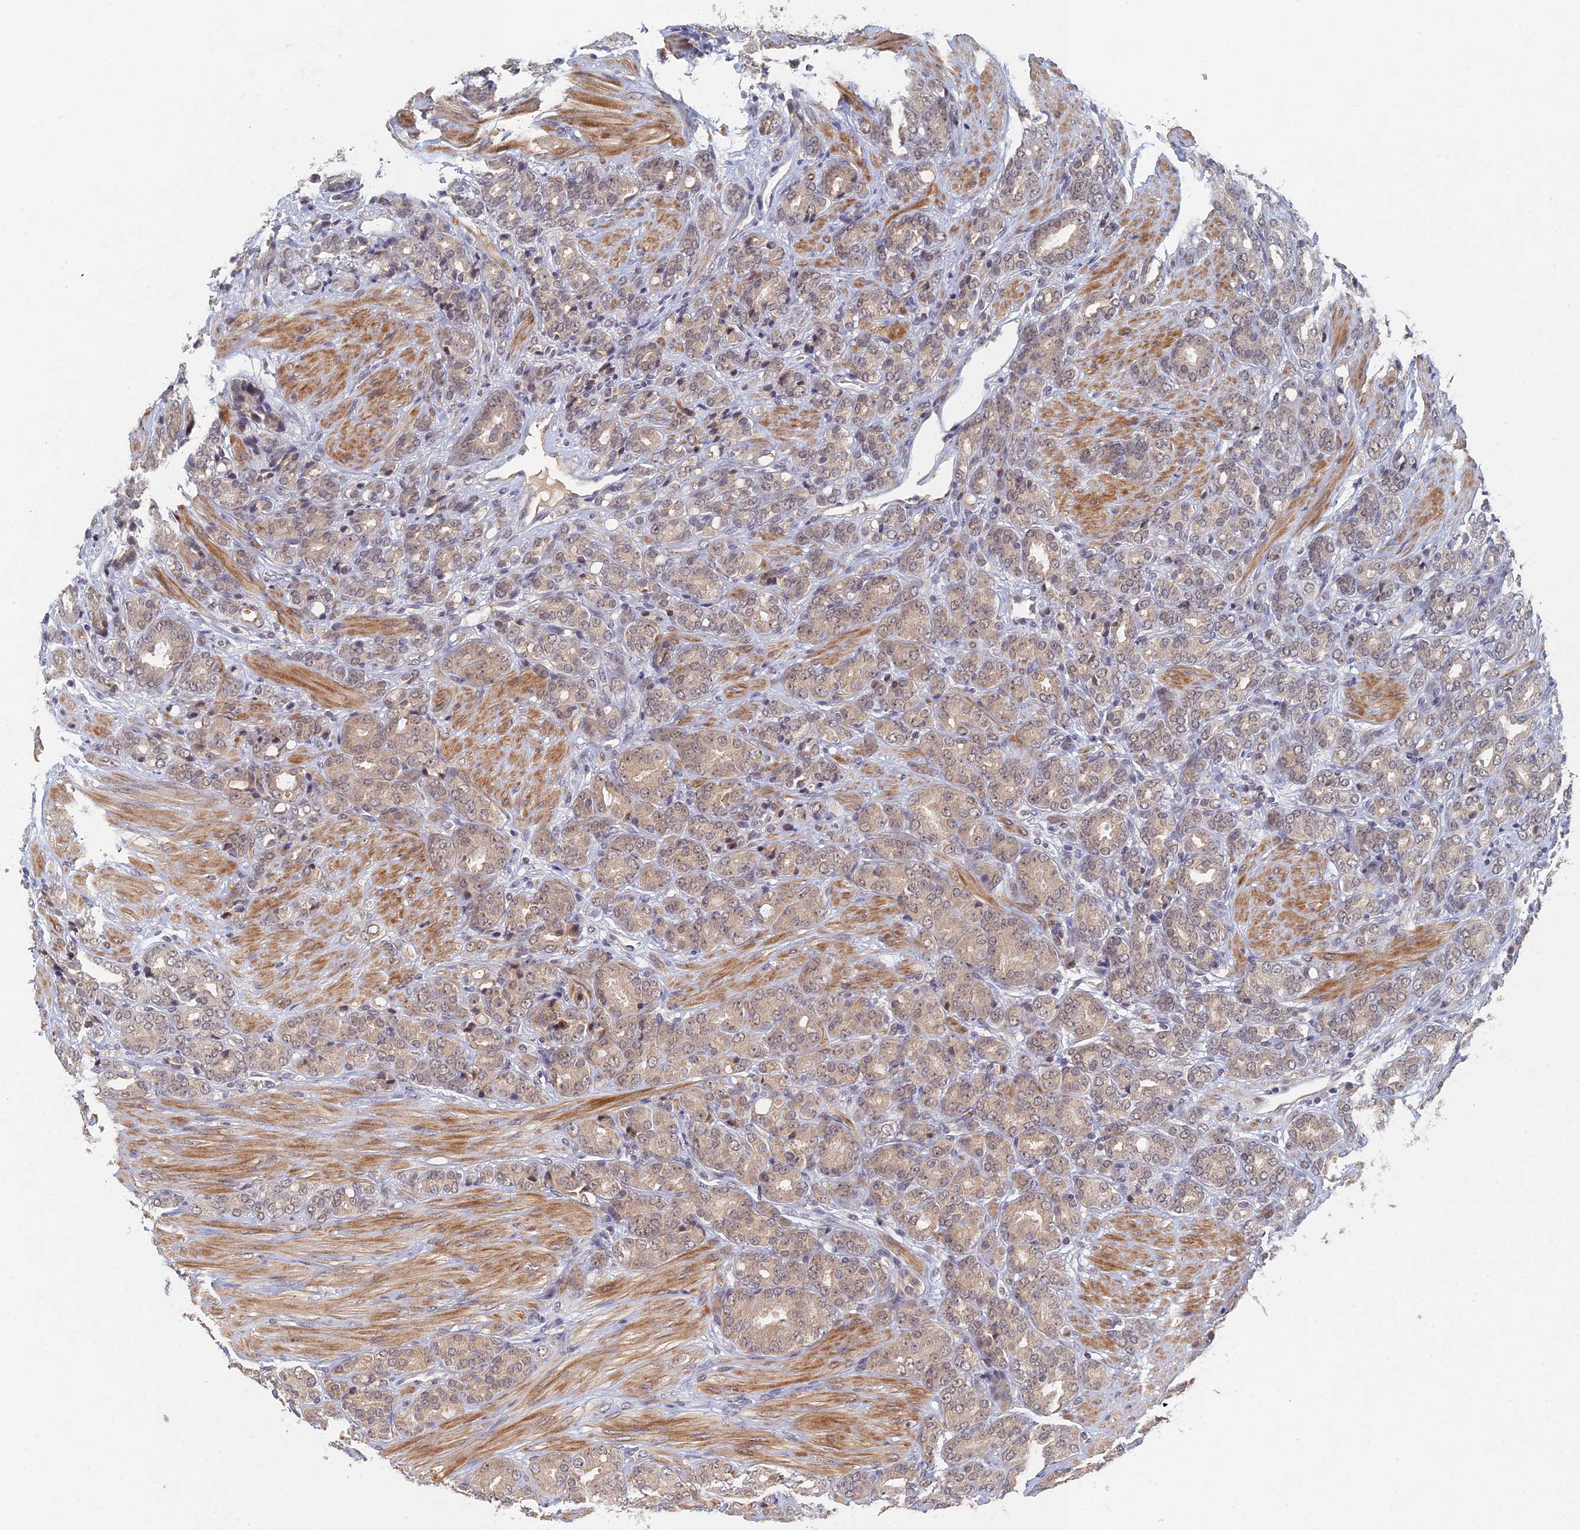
{"staining": {"intensity": "weak", "quantity": "25%-75%", "location": "cytoplasmic/membranous"}, "tissue": "prostate cancer", "cell_type": "Tumor cells", "image_type": "cancer", "snomed": [{"axis": "morphology", "description": "Adenocarcinoma, High grade"}, {"axis": "topography", "description": "Prostate"}], "caption": "The histopathology image shows immunohistochemical staining of prostate adenocarcinoma (high-grade). There is weak cytoplasmic/membranous staining is identified in approximately 25%-75% of tumor cells.", "gene": "GNA15", "patient": {"sex": "male", "age": 62}}